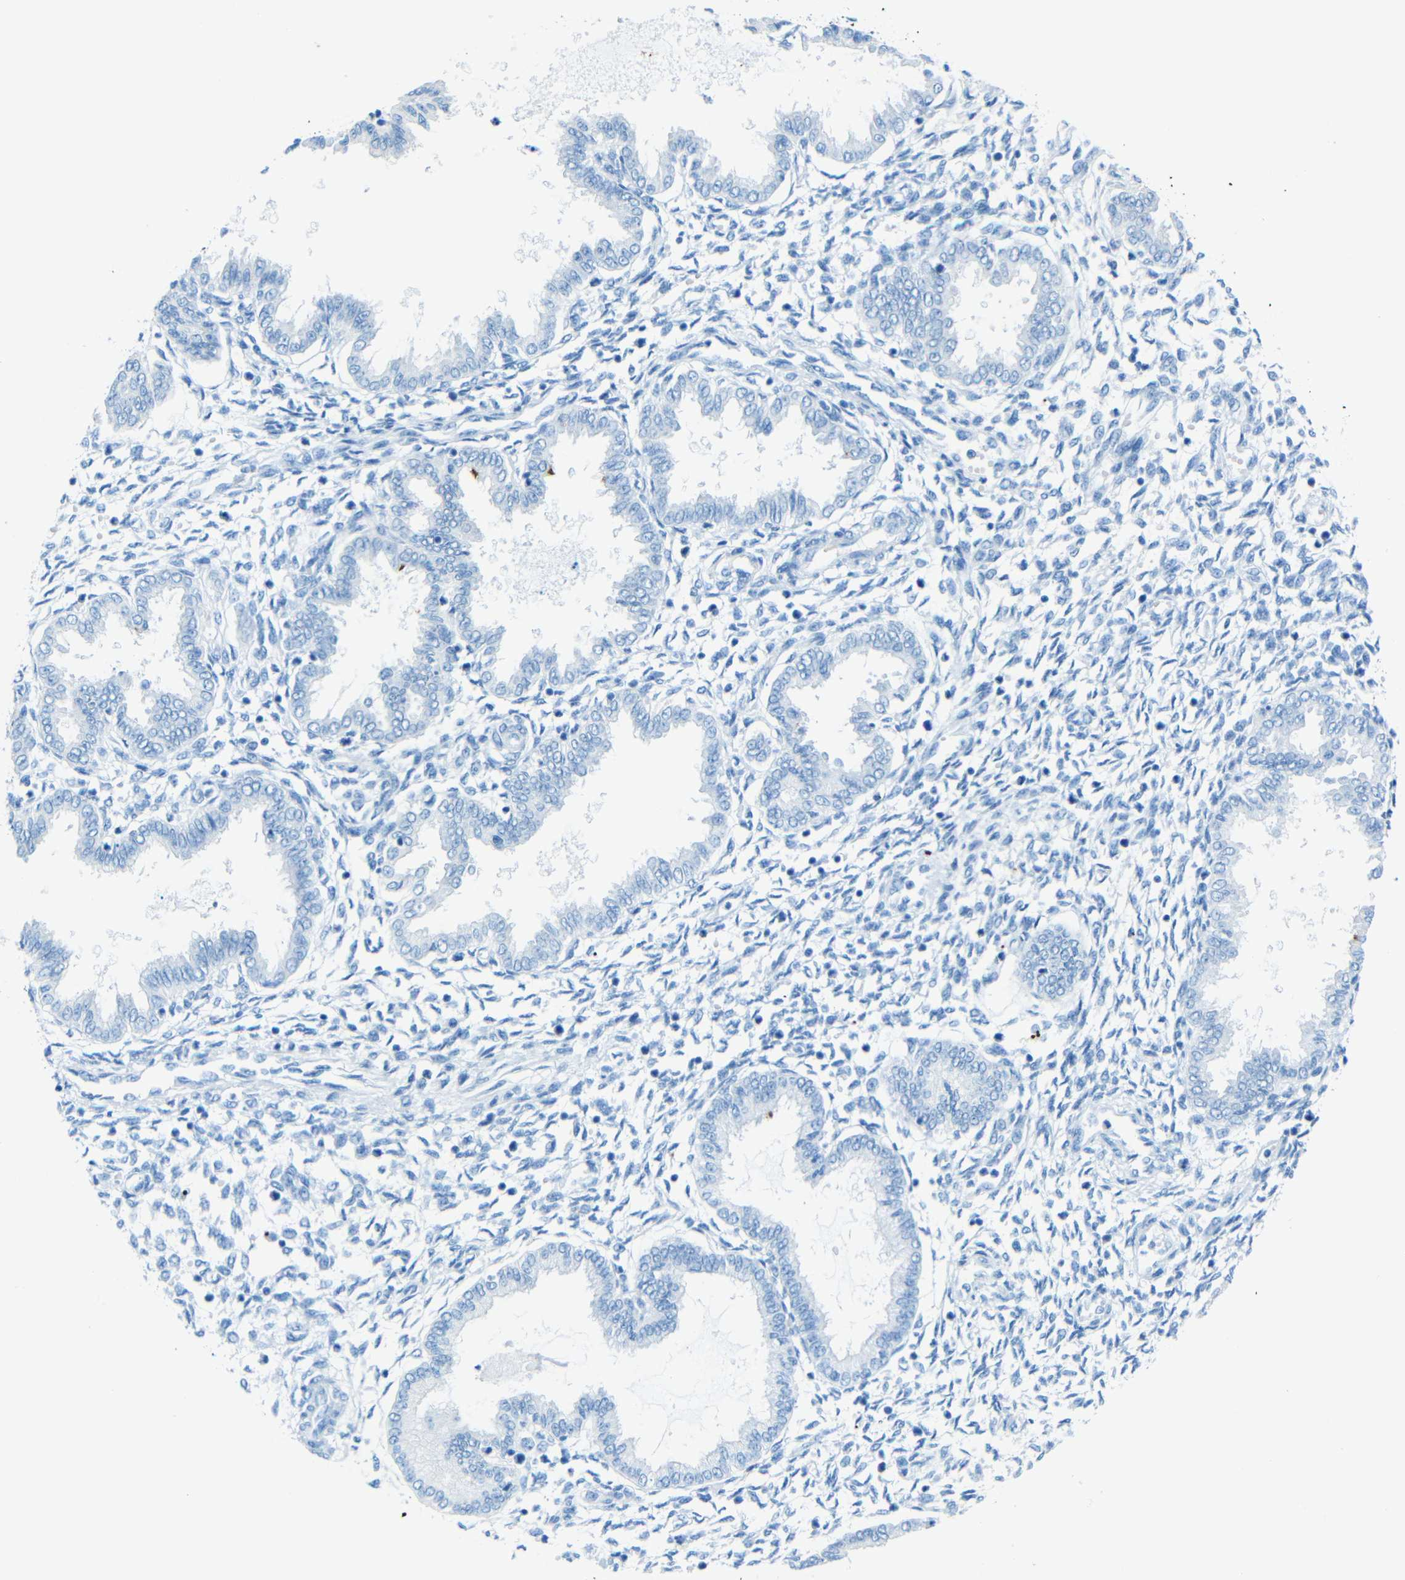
{"staining": {"intensity": "negative", "quantity": "none", "location": "none"}, "tissue": "endometrium", "cell_type": "Cells in endometrial stroma", "image_type": "normal", "snomed": [{"axis": "morphology", "description": "Normal tissue, NOS"}, {"axis": "topography", "description": "Endometrium"}], "caption": "Benign endometrium was stained to show a protein in brown. There is no significant staining in cells in endometrial stroma. (DAB immunohistochemistry visualized using brightfield microscopy, high magnification).", "gene": "TUBB4B", "patient": {"sex": "female", "age": 33}}